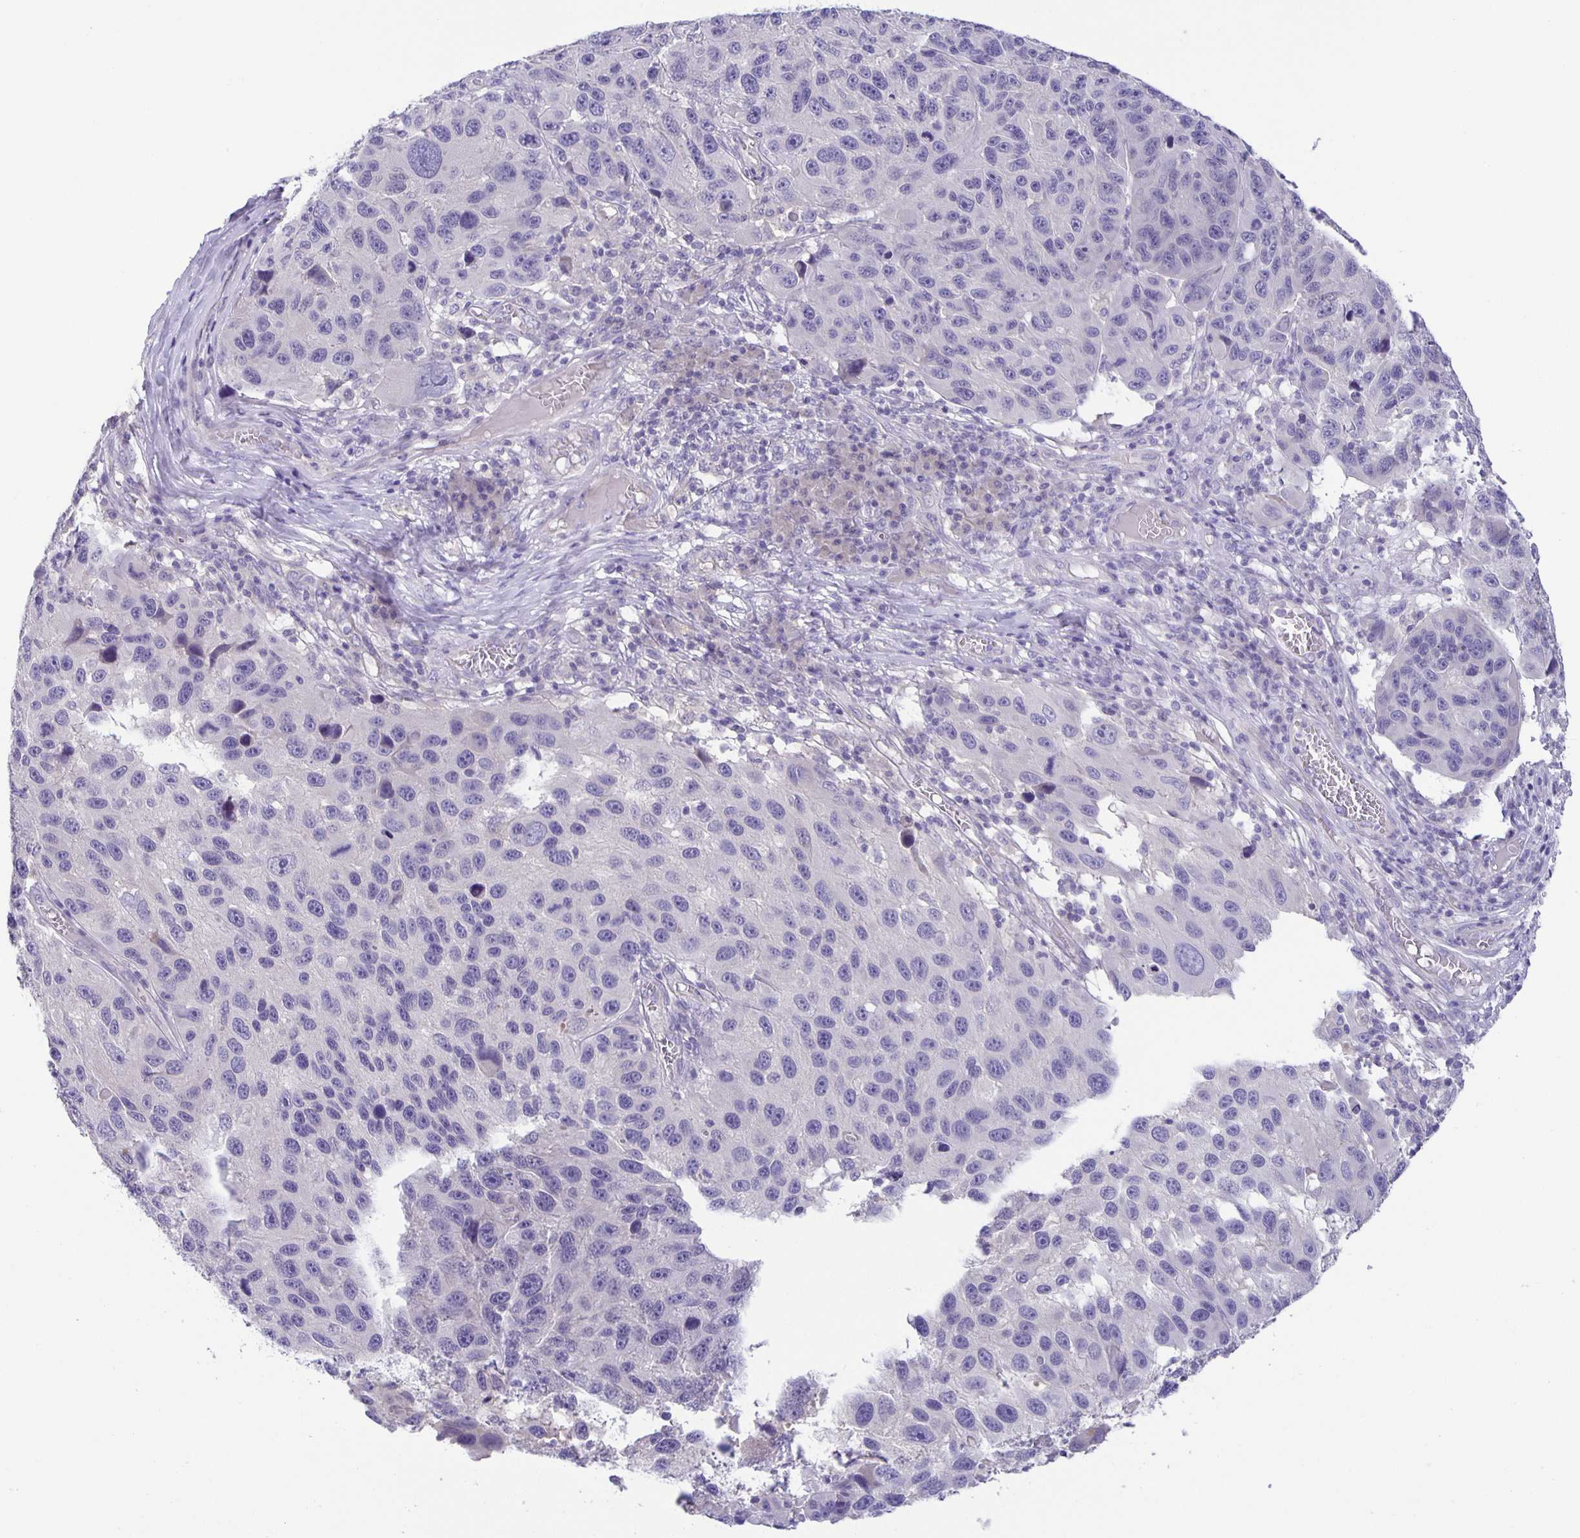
{"staining": {"intensity": "negative", "quantity": "none", "location": "none"}, "tissue": "melanoma", "cell_type": "Tumor cells", "image_type": "cancer", "snomed": [{"axis": "morphology", "description": "Malignant melanoma, NOS"}, {"axis": "topography", "description": "Skin"}], "caption": "The photomicrograph demonstrates no staining of tumor cells in malignant melanoma.", "gene": "PTPN3", "patient": {"sex": "male", "age": 53}}